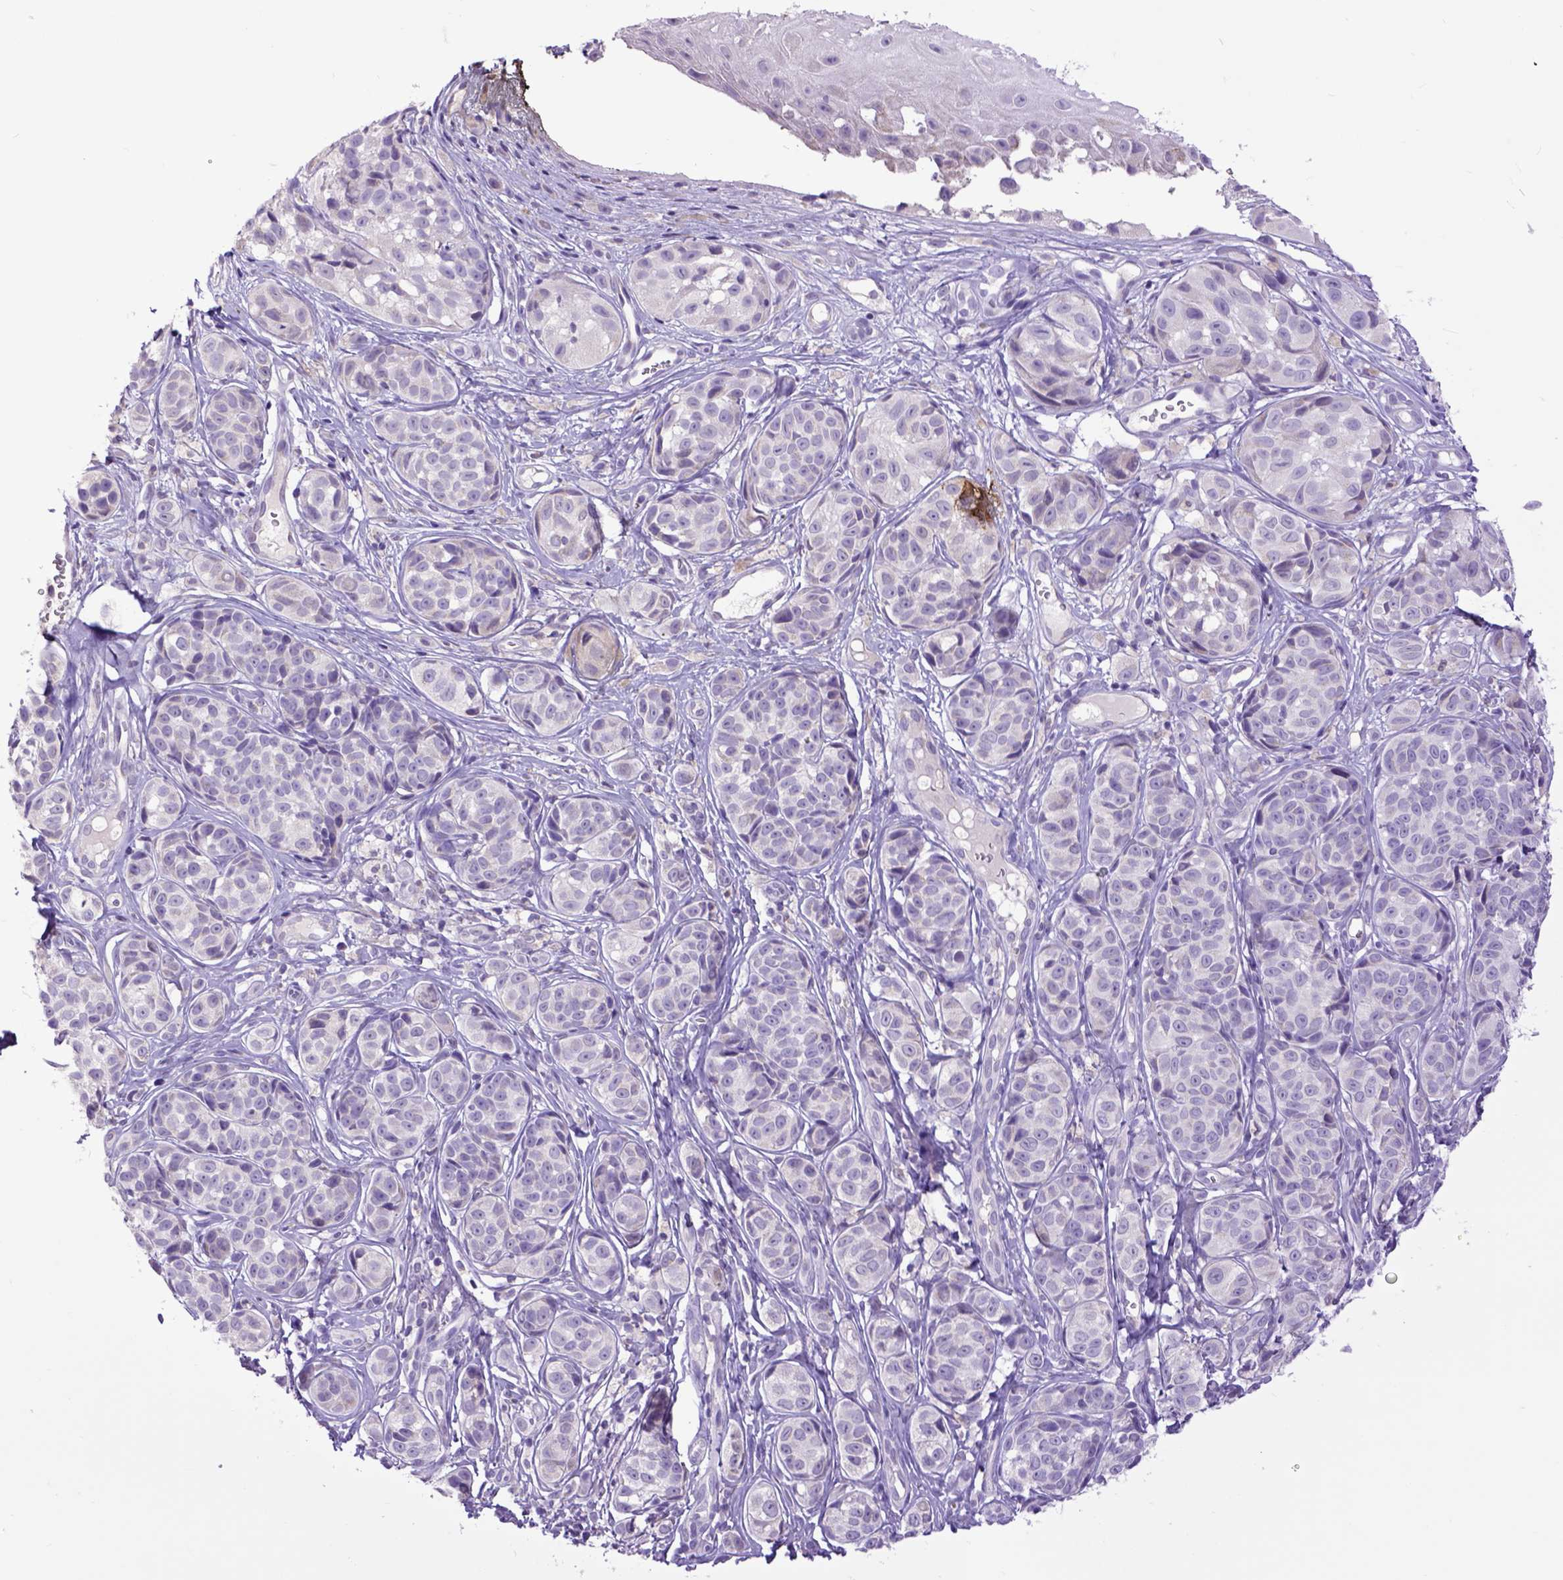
{"staining": {"intensity": "negative", "quantity": "none", "location": "none"}, "tissue": "melanoma", "cell_type": "Tumor cells", "image_type": "cancer", "snomed": [{"axis": "morphology", "description": "Malignant melanoma, NOS"}, {"axis": "topography", "description": "Skin"}], "caption": "There is no significant positivity in tumor cells of melanoma.", "gene": "RAB25", "patient": {"sex": "male", "age": 48}}